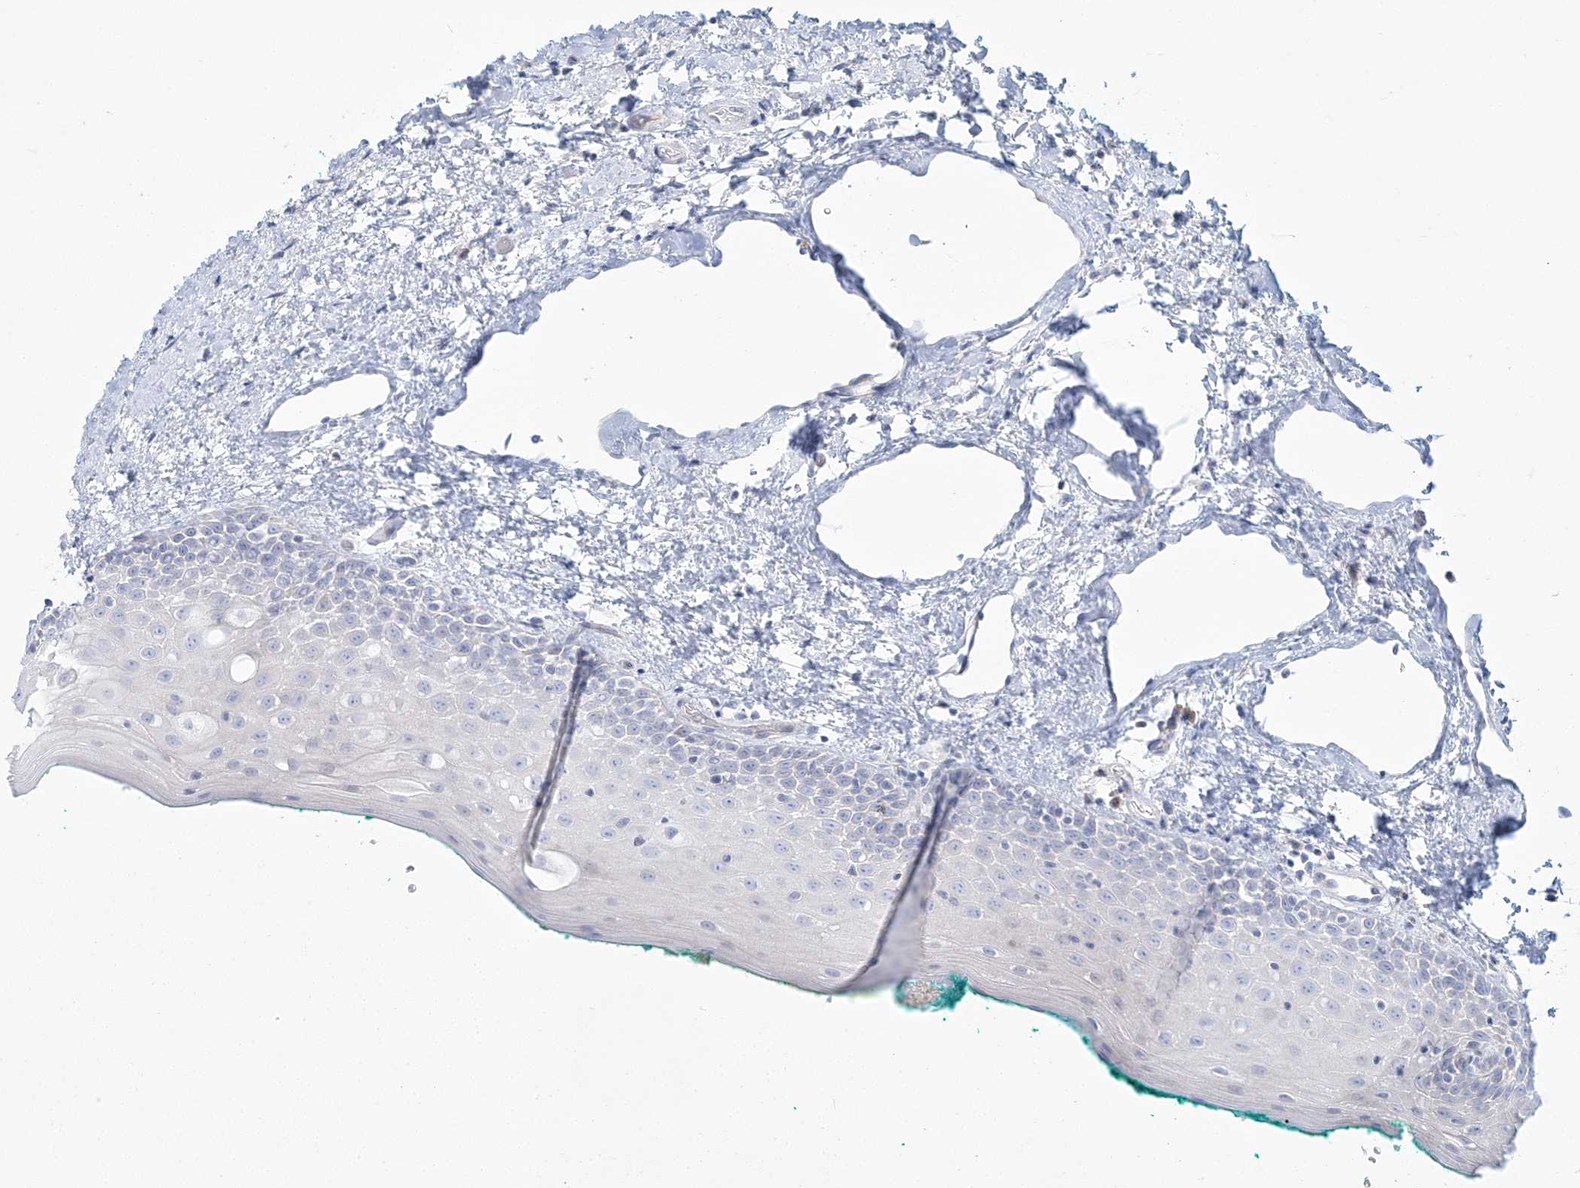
{"staining": {"intensity": "negative", "quantity": "none", "location": "none"}, "tissue": "oral mucosa", "cell_type": "Squamous epithelial cells", "image_type": "normal", "snomed": [{"axis": "morphology", "description": "Normal tissue, NOS"}, {"axis": "topography", "description": "Oral tissue"}], "caption": "The immunohistochemistry (IHC) histopathology image has no significant expression in squamous epithelial cells of oral mucosa.", "gene": "ADGB", "patient": {"sex": "female", "age": 70}}